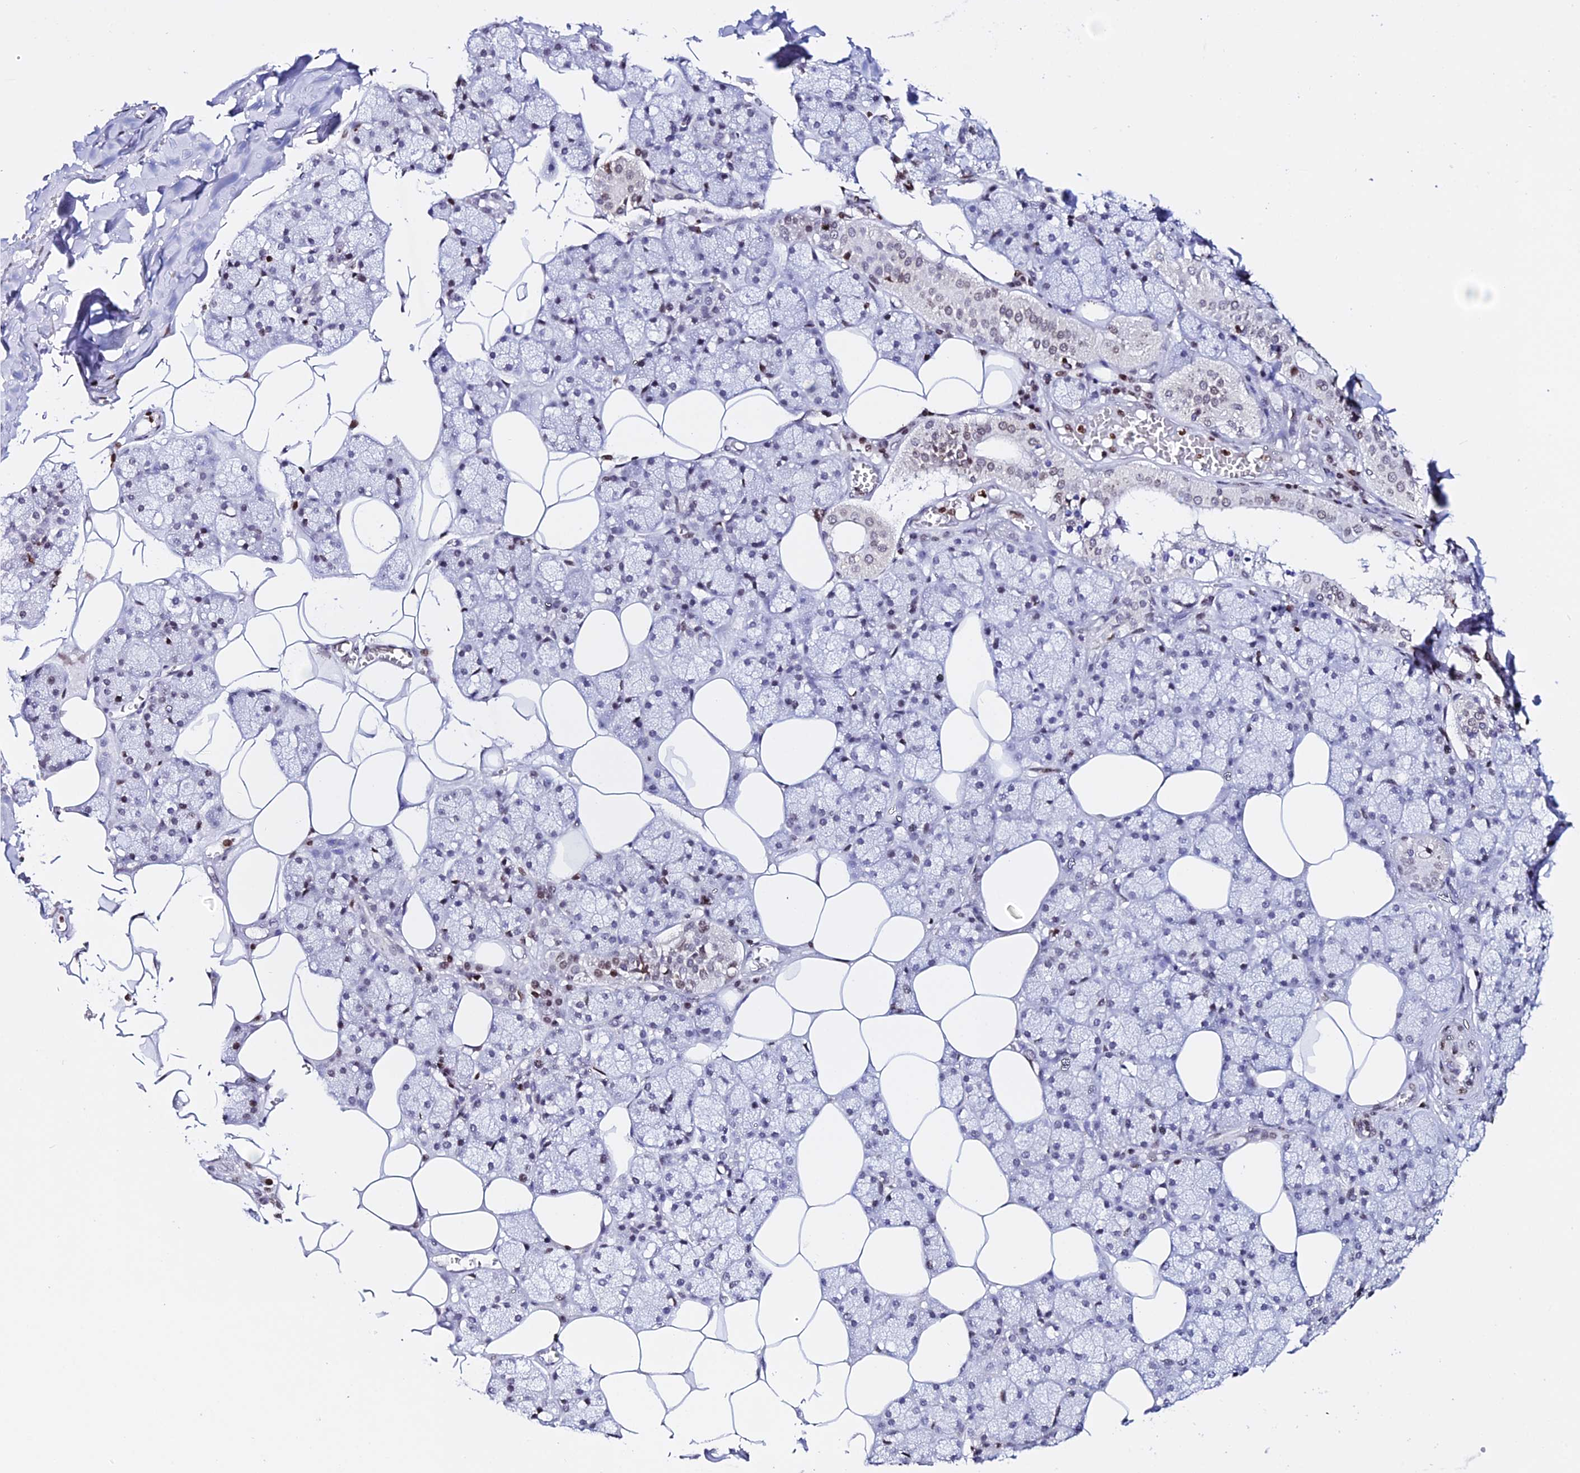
{"staining": {"intensity": "moderate", "quantity": "<25%", "location": "nuclear"}, "tissue": "salivary gland", "cell_type": "Glandular cells", "image_type": "normal", "snomed": [{"axis": "morphology", "description": "Normal tissue, NOS"}, {"axis": "topography", "description": "Salivary gland"}], "caption": "Immunohistochemical staining of normal salivary gland demonstrates <25% levels of moderate nuclear protein expression in about <25% of glandular cells. (brown staining indicates protein expression, while blue staining denotes nuclei).", "gene": "ENSG00000282988", "patient": {"sex": "male", "age": 62}}